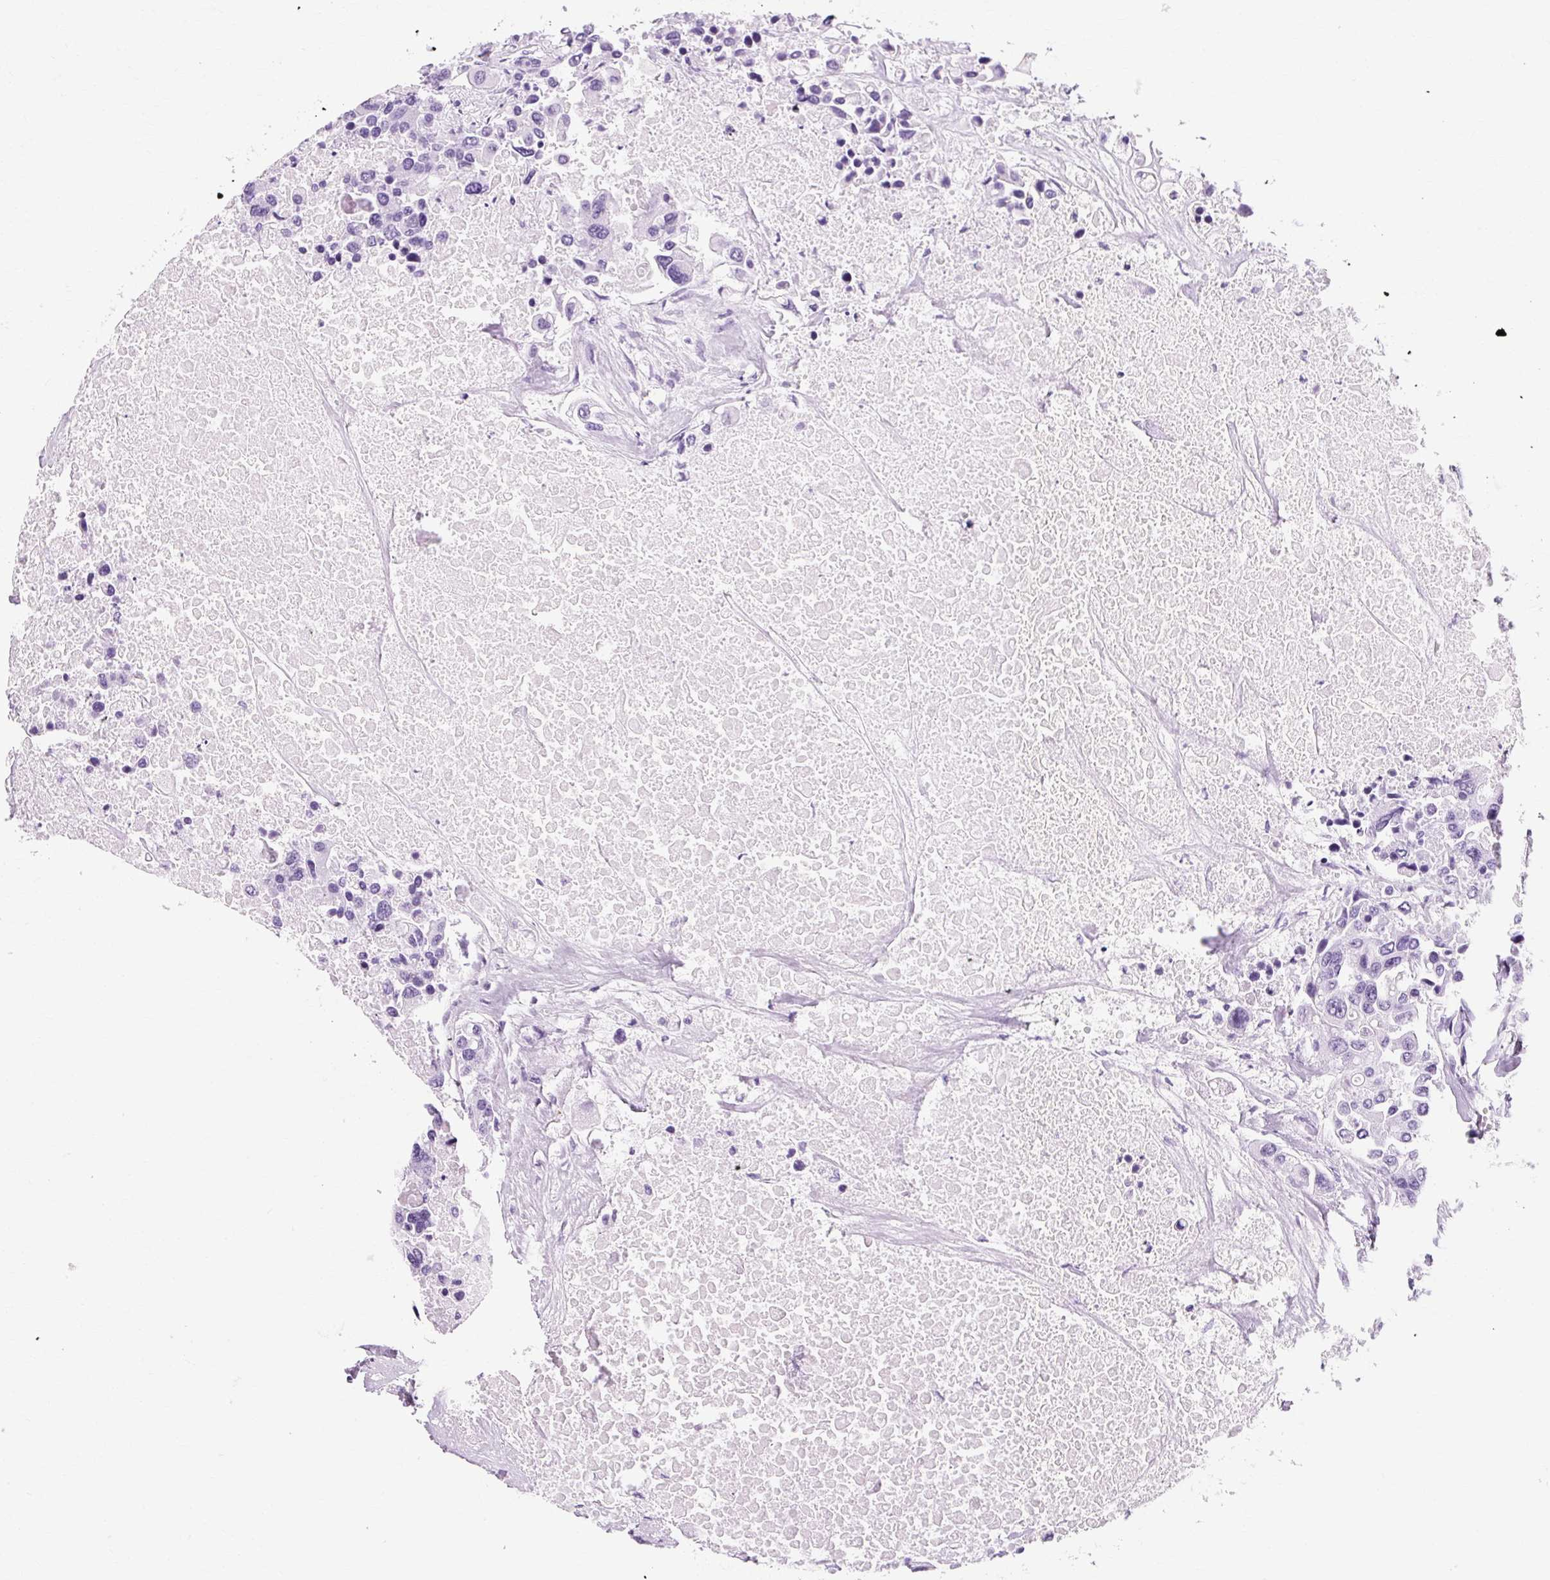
{"staining": {"intensity": "negative", "quantity": "none", "location": "none"}, "tissue": "colorectal cancer", "cell_type": "Tumor cells", "image_type": "cancer", "snomed": [{"axis": "morphology", "description": "Adenocarcinoma, NOS"}, {"axis": "topography", "description": "Colon"}], "caption": "Human colorectal adenocarcinoma stained for a protein using immunohistochemistry (IHC) reveals no positivity in tumor cells.", "gene": "RYBP", "patient": {"sex": "male", "age": 77}}